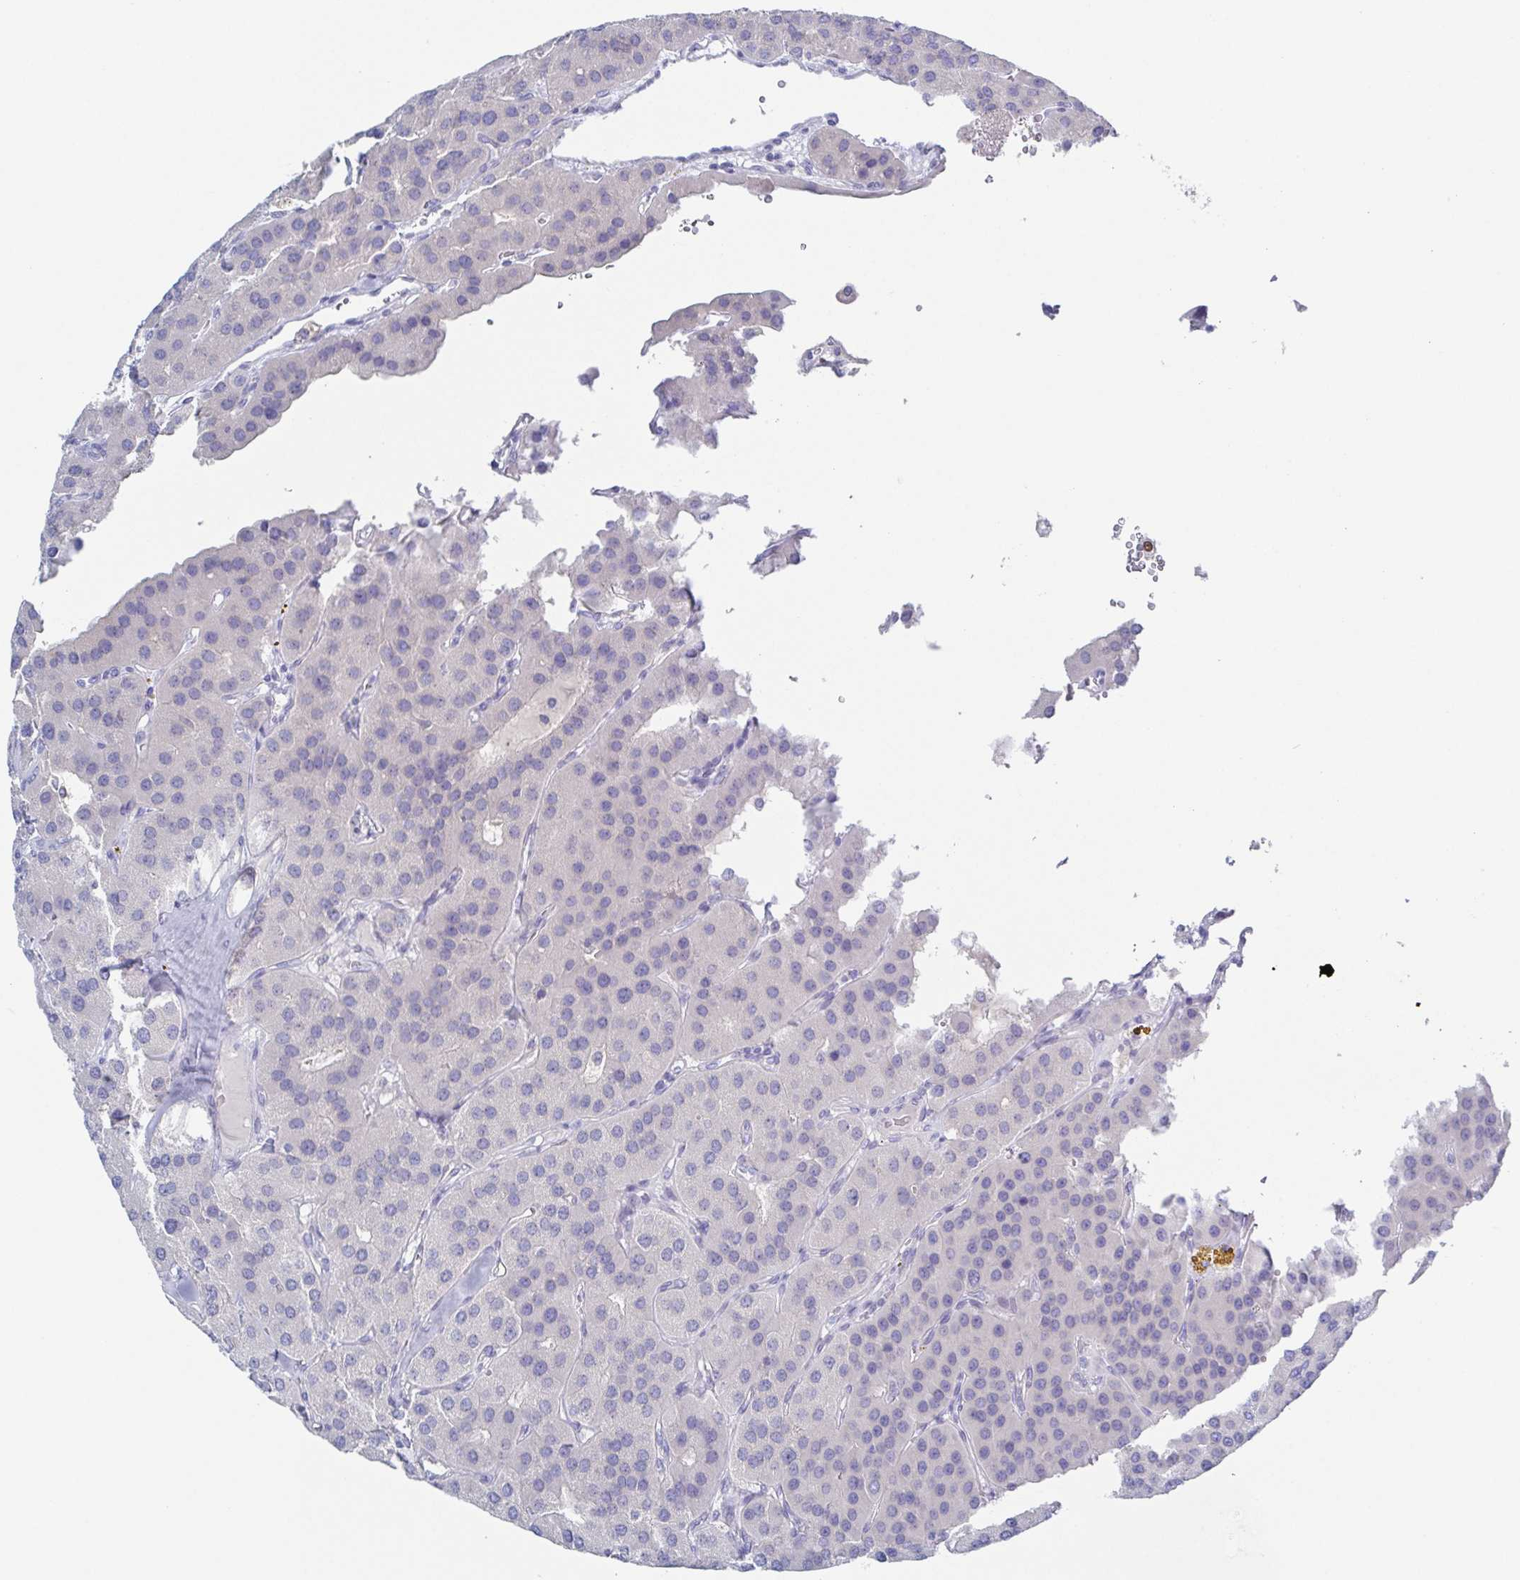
{"staining": {"intensity": "negative", "quantity": "none", "location": "none"}, "tissue": "parathyroid gland", "cell_type": "Glandular cells", "image_type": "normal", "snomed": [{"axis": "morphology", "description": "Normal tissue, NOS"}, {"axis": "morphology", "description": "Adenoma, NOS"}, {"axis": "topography", "description": "Parathyroid gland"}], "caption": "Glandular cells show no significant staining in benign parathyroid gland.", "gene": "HTR2A", "patient": {"sex": "female", "age": 86}}